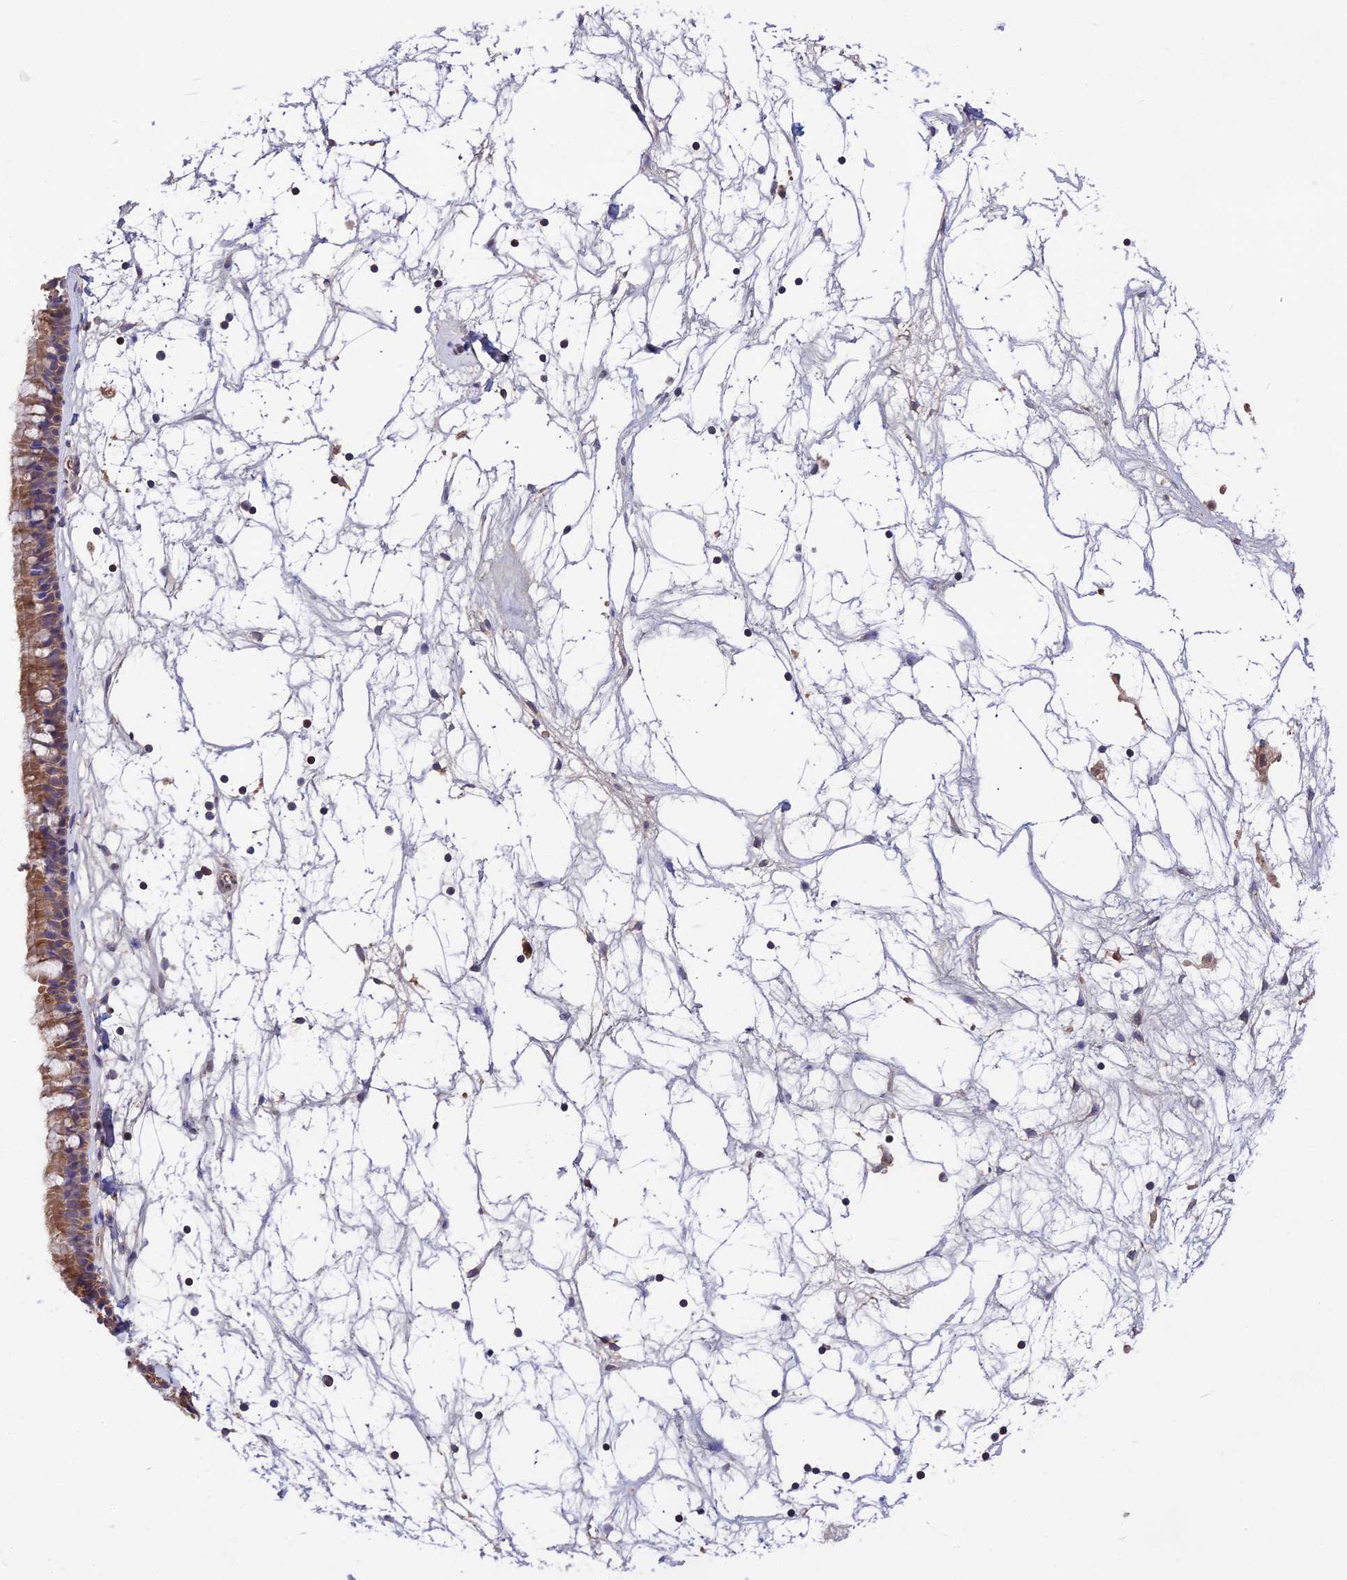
{"staining": {"intensity": "moderate", "quantity": ">75%", "location": "cytoplasmic/membranous"}, "tissue": "nasopharynx", "cell_type": "Respiratory epithelial cells", "image_type": "normal", "snomed": [{"axis": "morphology", "description": "Normal tissue, NOS"}, {"axis": "topography", "description": "Nasopharynx"}], "caption": "IHC micrograph of normal nasopharynx stained for a protein (brown), which exhibits medium levels of moderate cytoplasmic/membranous positivity in approximately >75% of respiratory epithelial cells.", "gene": "NUDT8", "patient": {"sex": "male", "age": 64}}